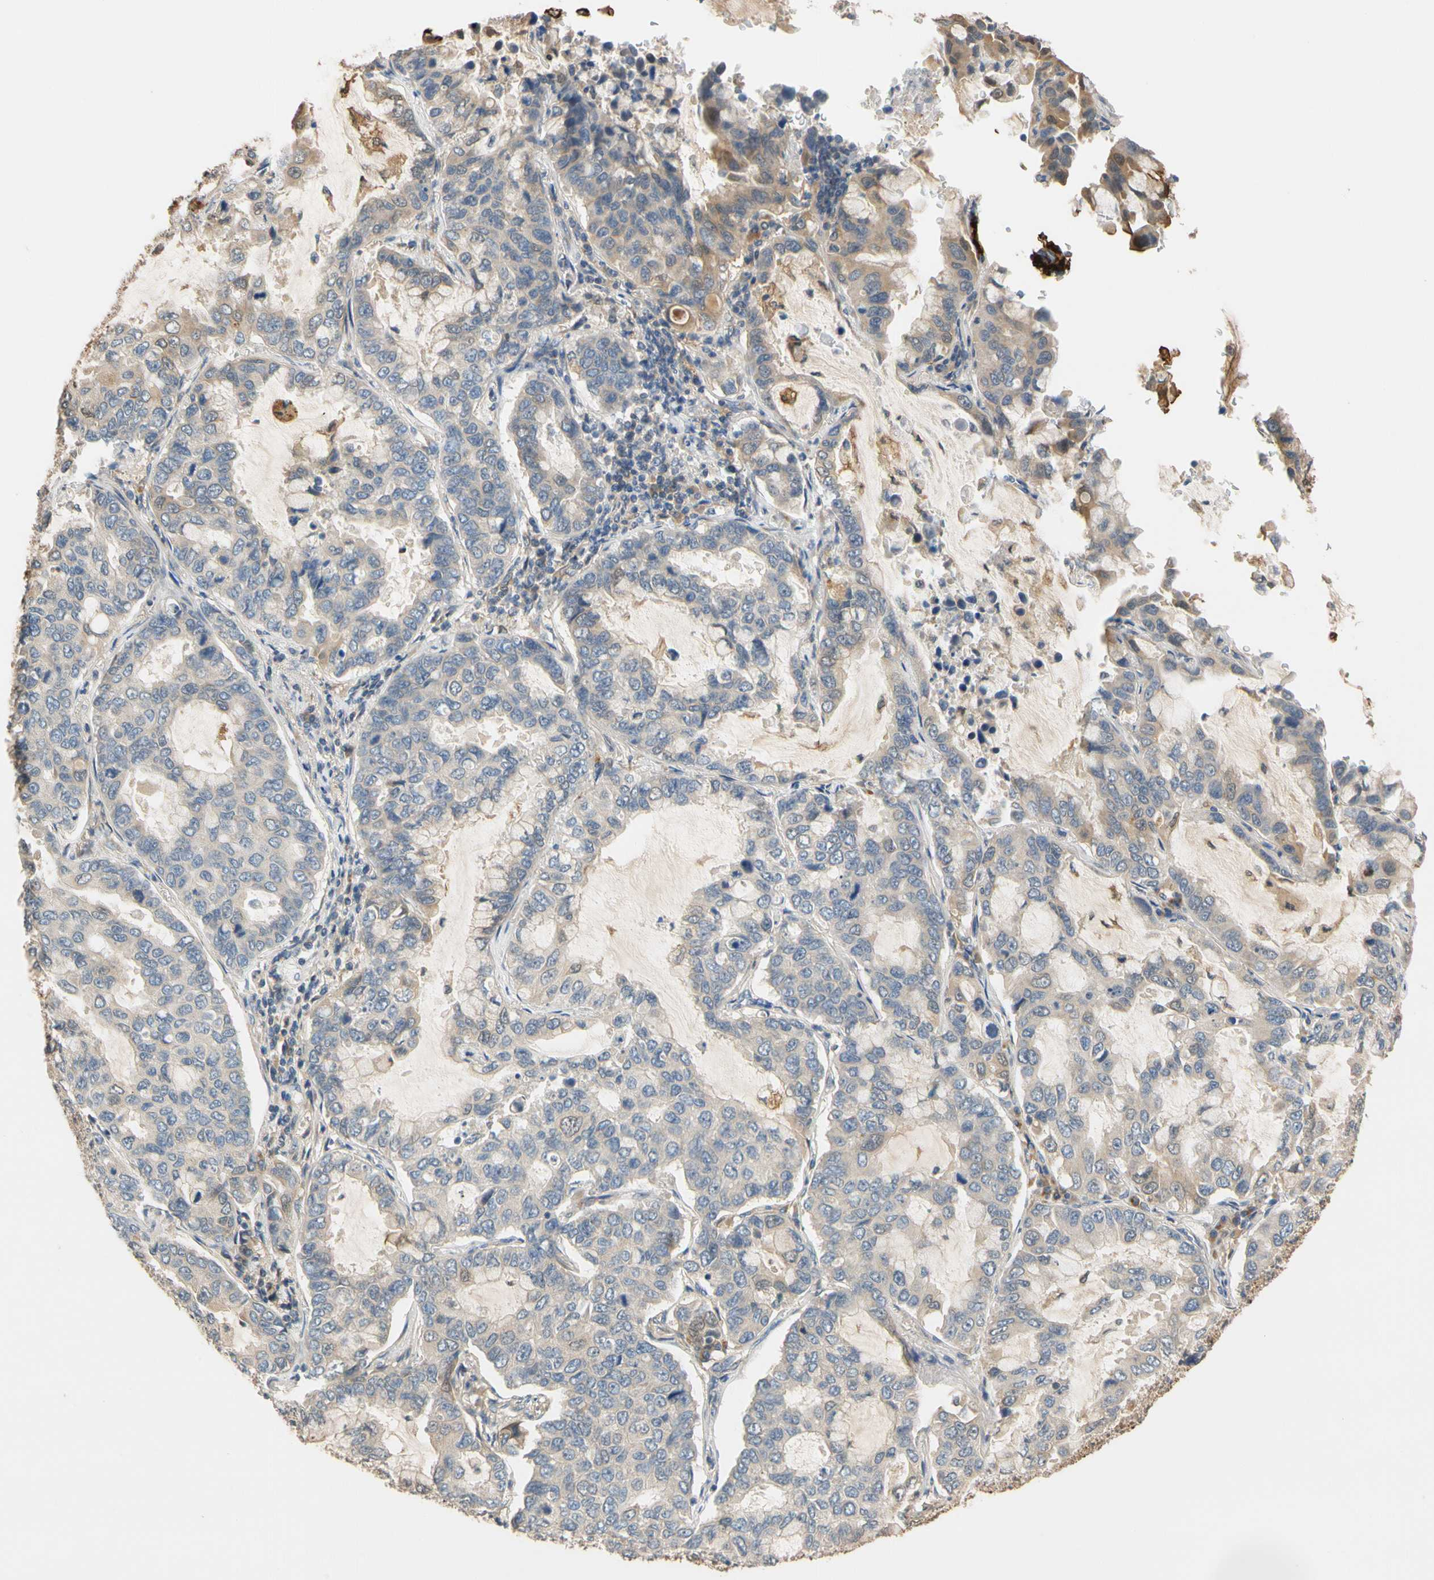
{"staining": {"intensity": "negative", "quantity": "none", "location": "none"}, "tissue": "lung cancer", "cell_type": "Tumor cells", "image_type": "cancer", "snomed": [{"axis": "morphology", "description": "Adenocarcinoma, NOS"}, {"axis": "topography", "description": "Lung"}], "caption": "The image demonstrates no staining of tumor cells in lung cancer.", "gene": "GPSM2", "patient": {"sex": "male", "age": 64}}